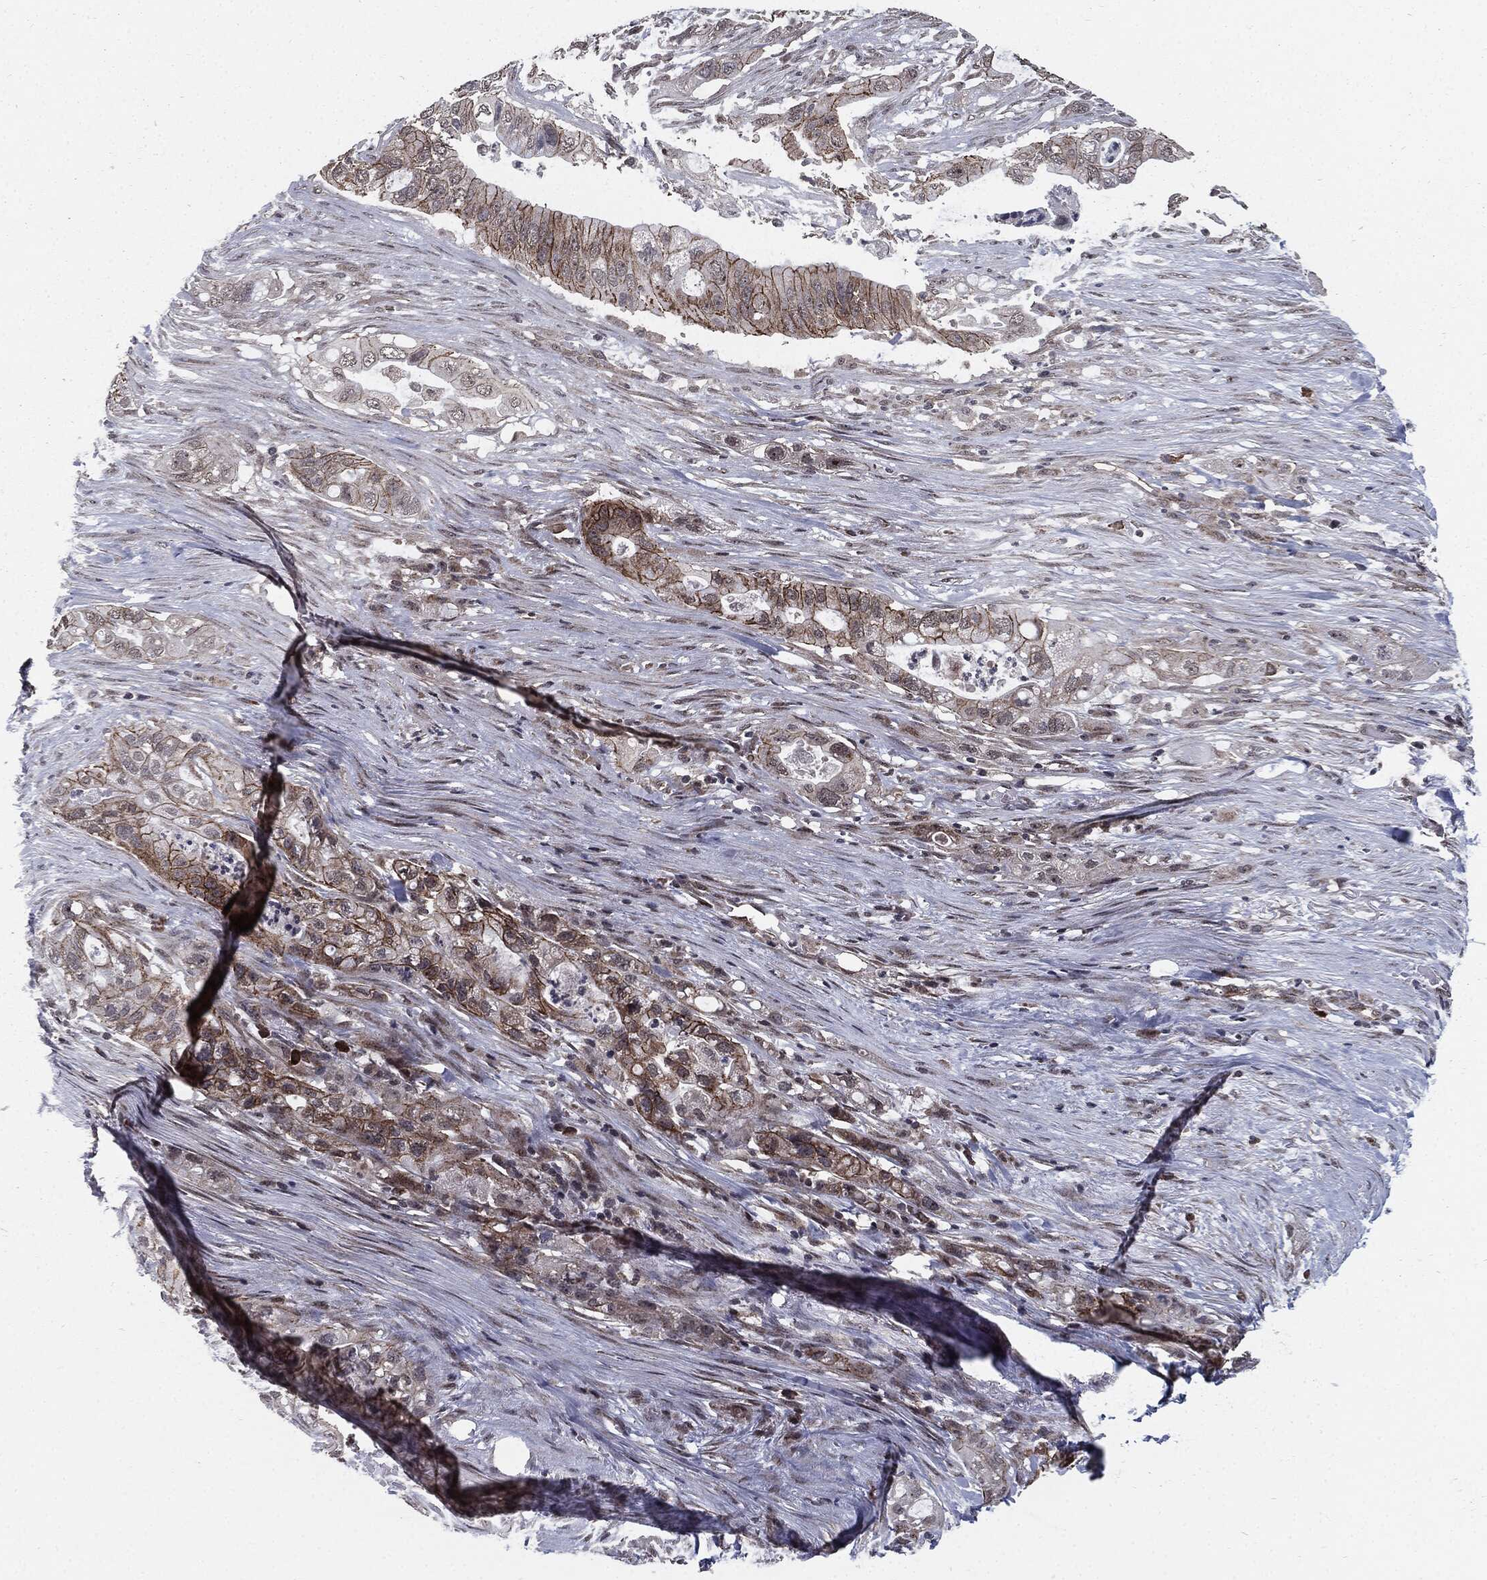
{"staining": {"intensity": "strong", "quantity": "25%-75%", "location": "cytoplasmic/membranous"}, "tissue": "pancreatic cancer", "cell_type": "Tumor cells", "image_type": "cancer", "snomed": [{"axis": "morphology", "description": "Adenocarcinoma, NOS"}, {"axis": "topography", "description": "Pancreas"}], "caption": "Strong cytoplasmic/membranous protein positivity is present in about 25%-75% of tumor cells in pancreatic cancer.", "gene": "PTPA", "patient": {"sex": "female", "age": 72}}